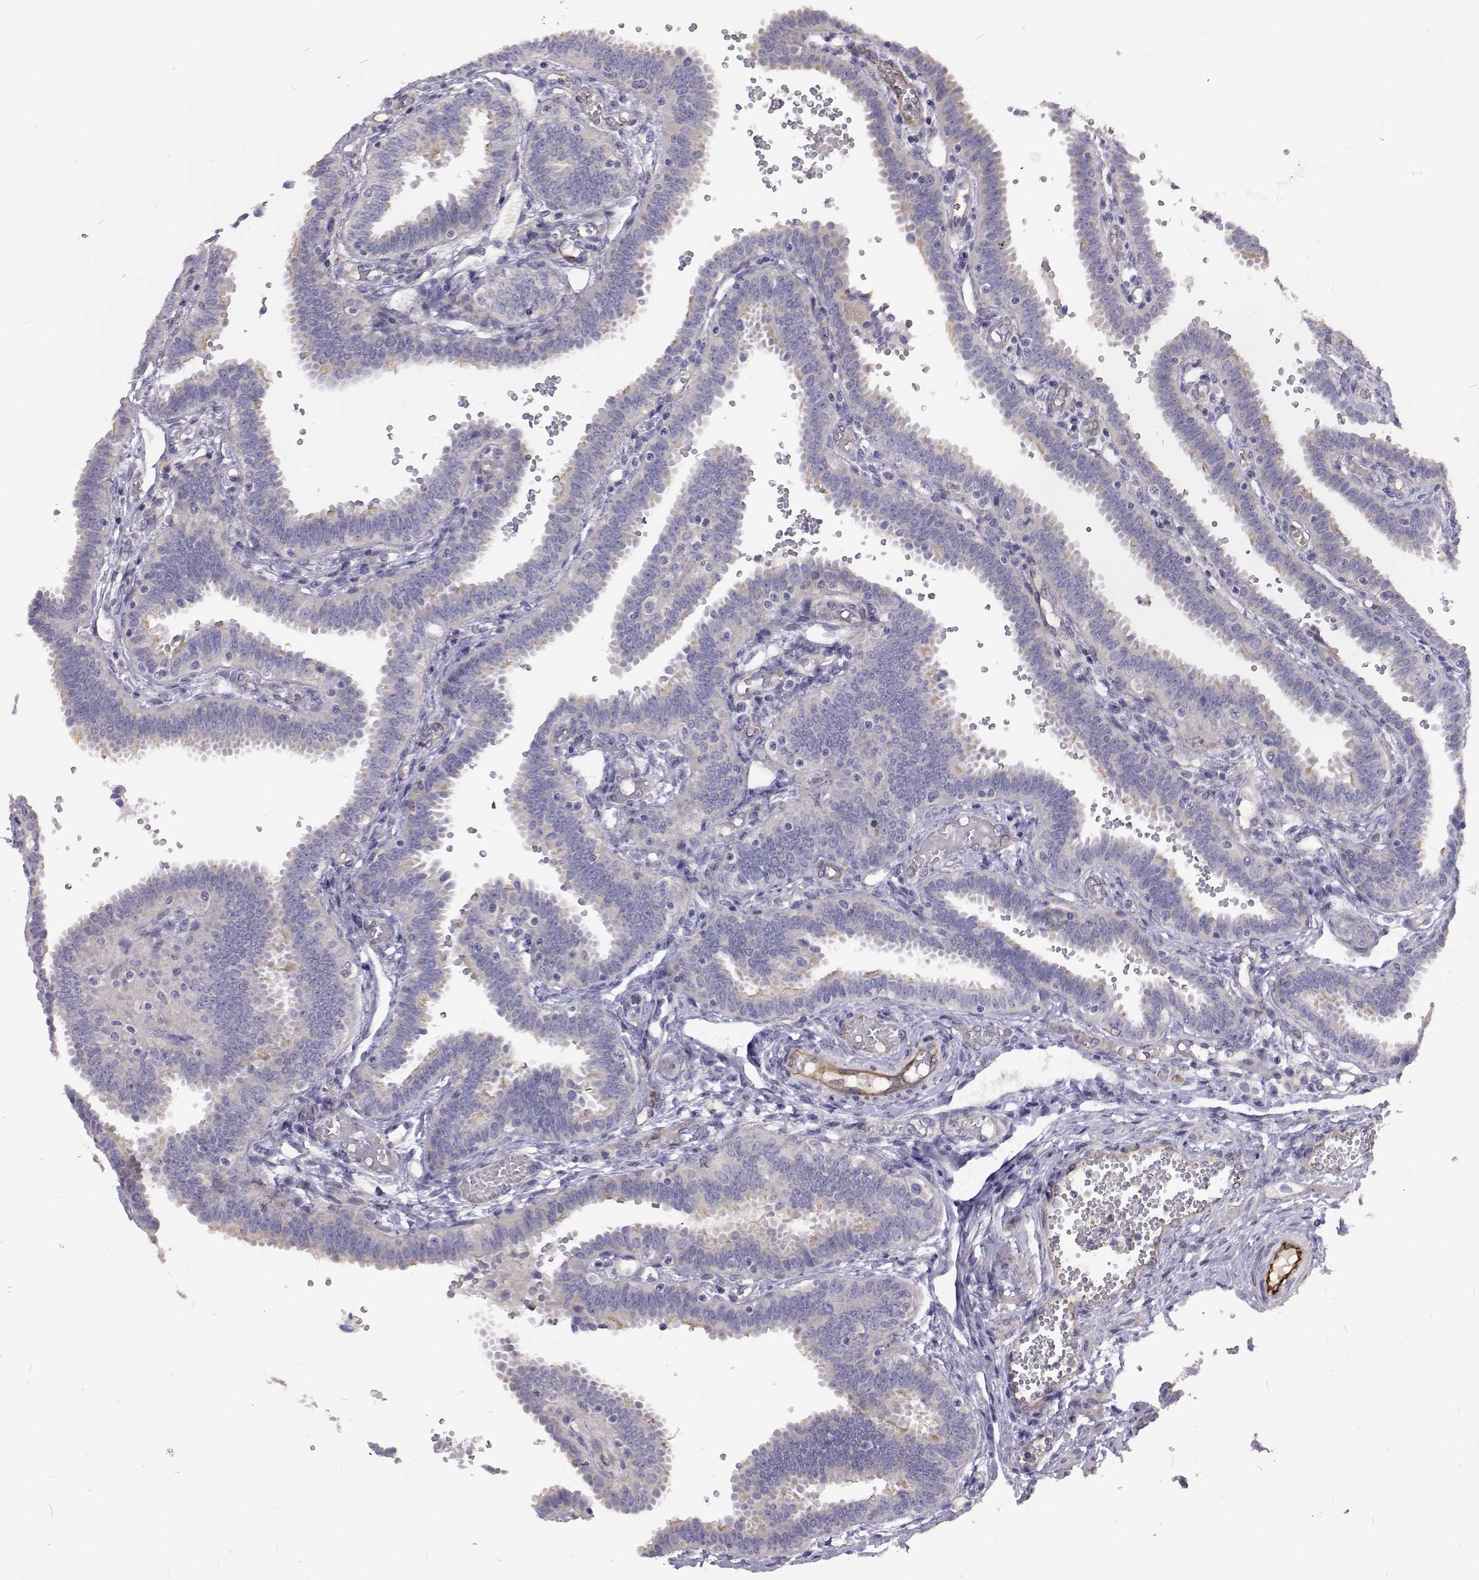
{"staining": {"intensity": "negative", "quantity": "none", "location": "none"}, "tissue": "fallopian tube", "cell_type": "Glandular cells", "image_type": "normal", "snomed": [{"axis": "morphology", "description": "Normal tissue, NOS"}, {"axis": "topography", "description": "Fallopian tube"}], "caption": "This is a image of IHC staining of normal fallopian tube, which shows no expression in glandular cells.", "gene": "NPR3", "patient": {"sex": "female", "age": 37}}